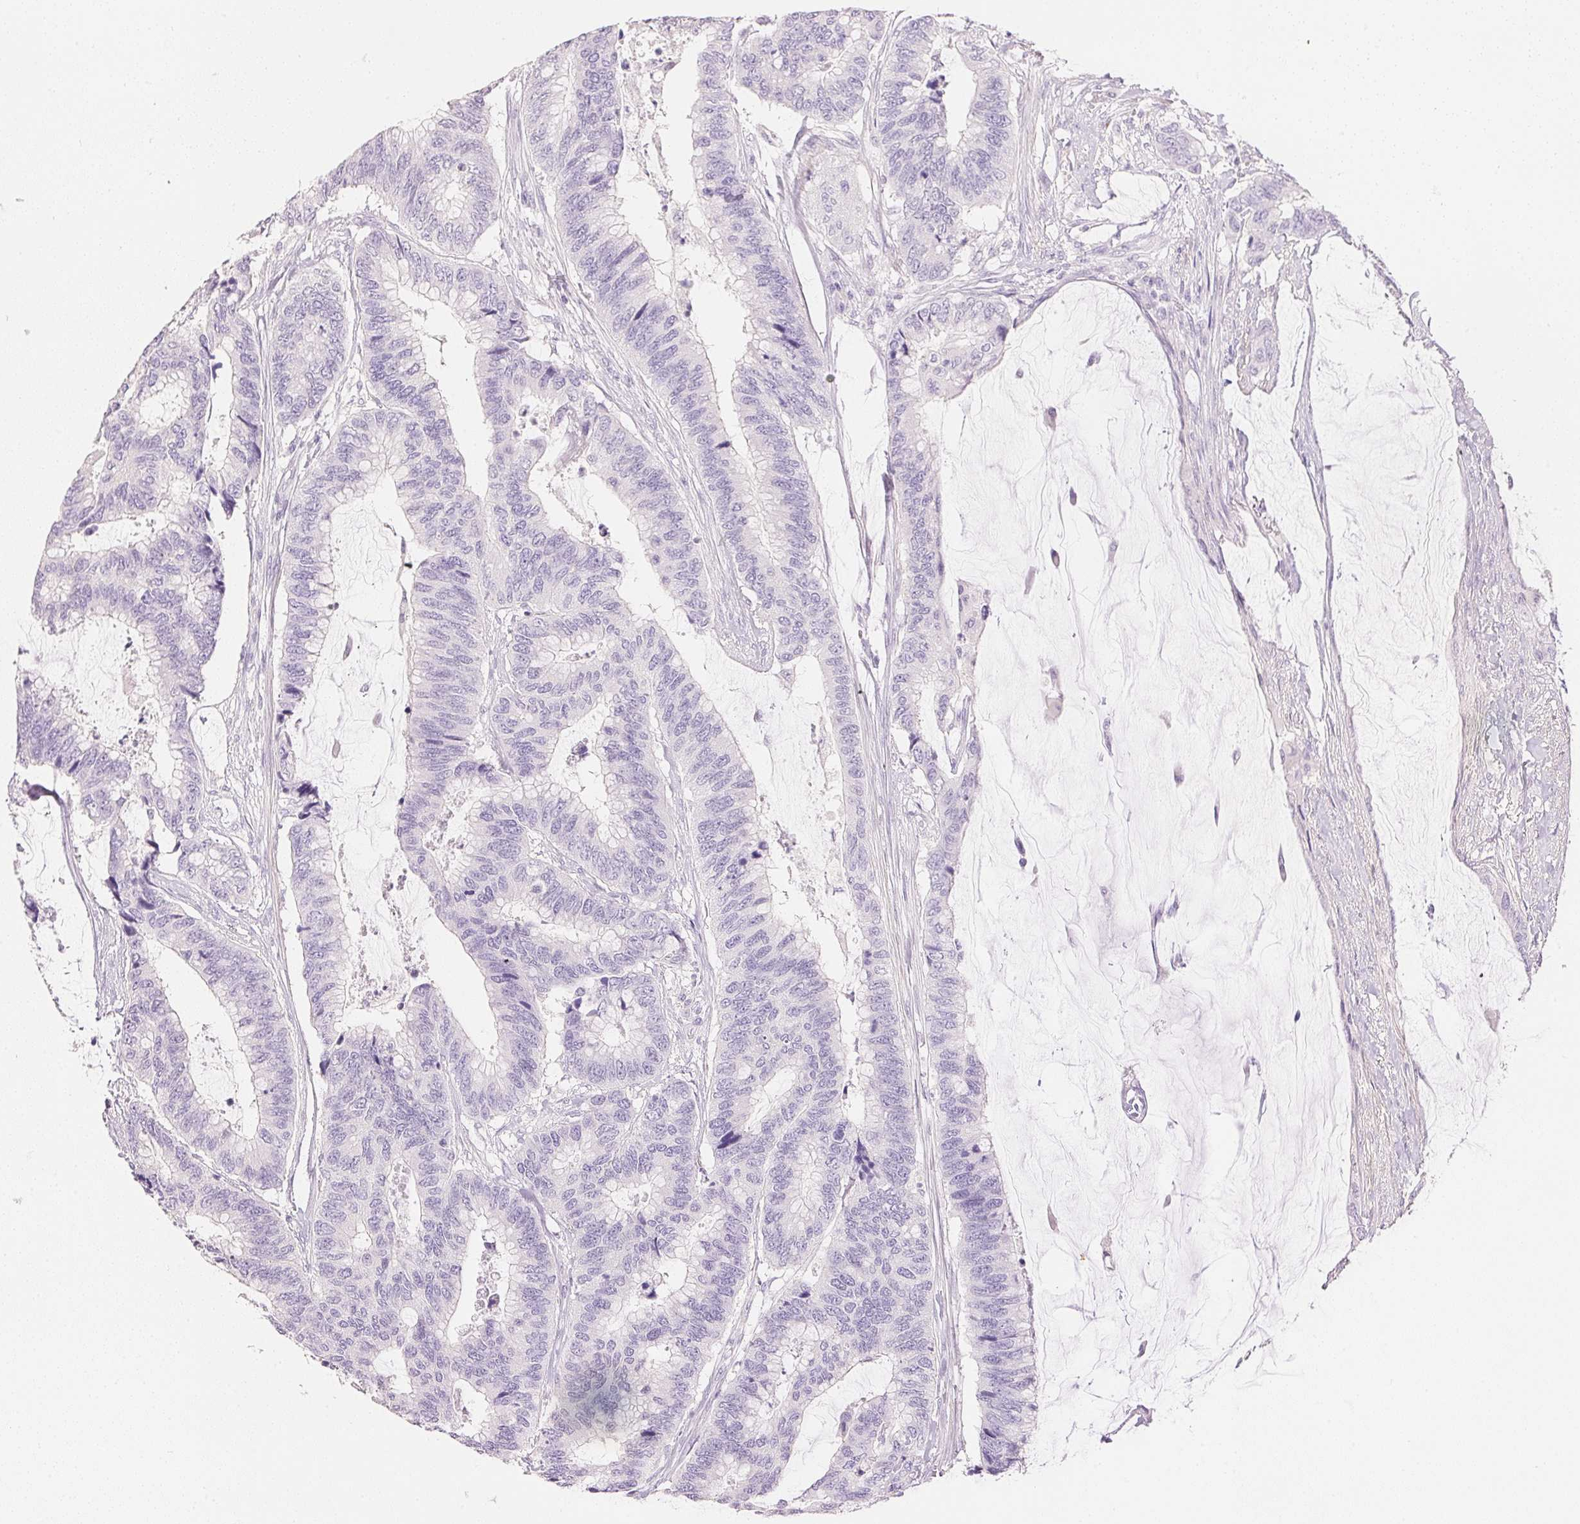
{"staining": {"intensity": "negative", "quantity": "none", "location": "none"}, "tissue": "colorectal cancer", "cell_type": "Tumor cells", "image_type": "cancer", "snomed": [{"axis": "morphology", "description": "Adenocarcinoma, NOS"}, {"axis": "topography", "description": "Rectum"}], "caption": "There is no significant expression in tumor cells of adenocarcinoma (colorectal).", "gene": "KCNE2", "patient": {"sex": "female", "age": 59}}